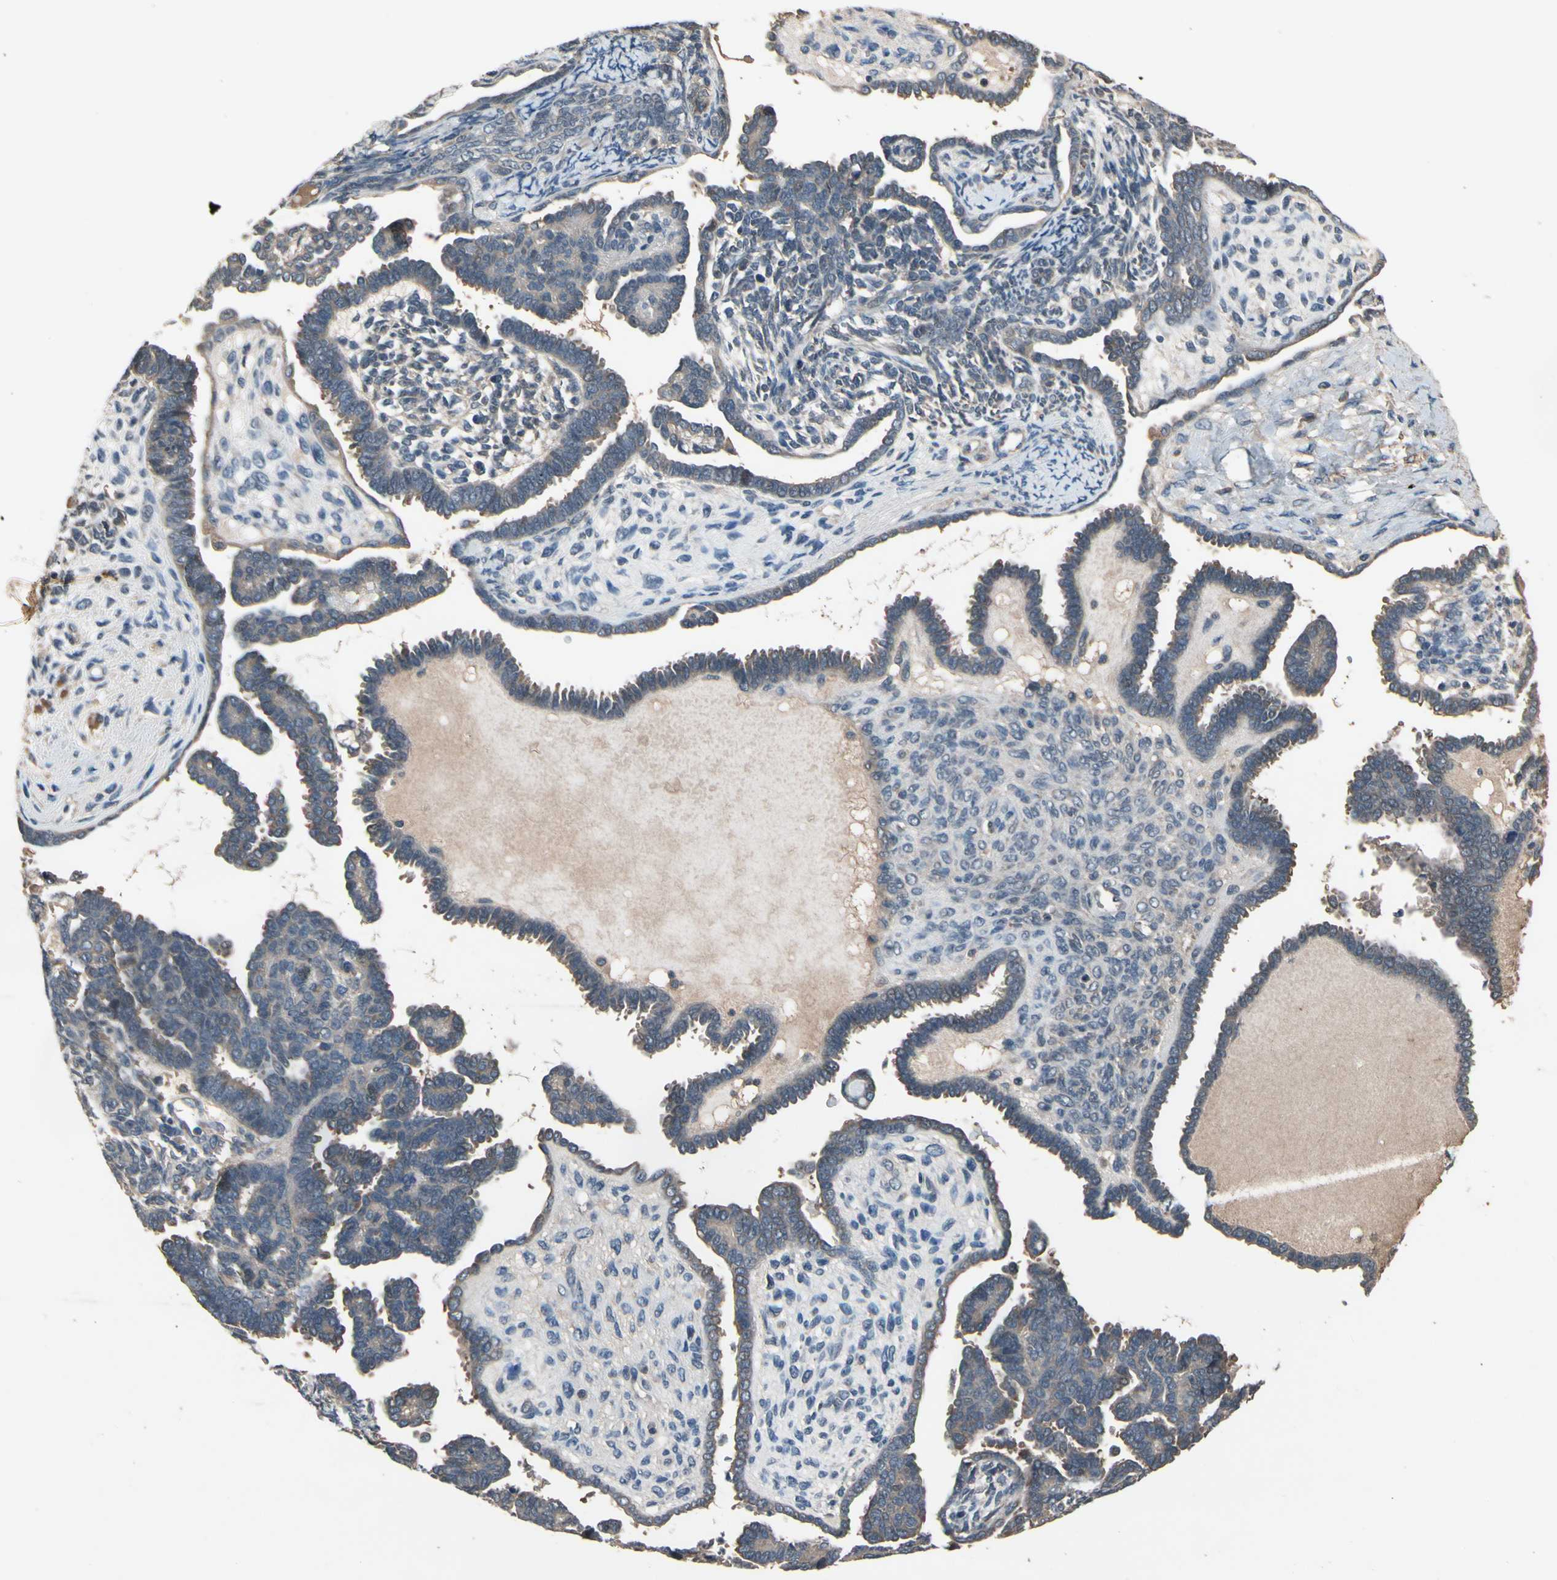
{"staining": {"intensity": "weak", "quantity": ">75%", "location": "cytoplasmic/membranous"}, "tissue": "endometrial cancer", "cell_type": "Tumor cells", "image_type": "cancer", "snomed": [{"axis": "morphology", "description": "Neoplasm, malignant, NOS"}, {"axis": "topography", "description": "Endometrium"}], "caption": "A micrograph showing weak cytoplasmic/membranous positivity in about >75% of tumor cells in endometrial cancer, as visualized by brown immunohistochemical staining.", "gene": "NSF", "patient": {"sex": "female", "age": 74}}